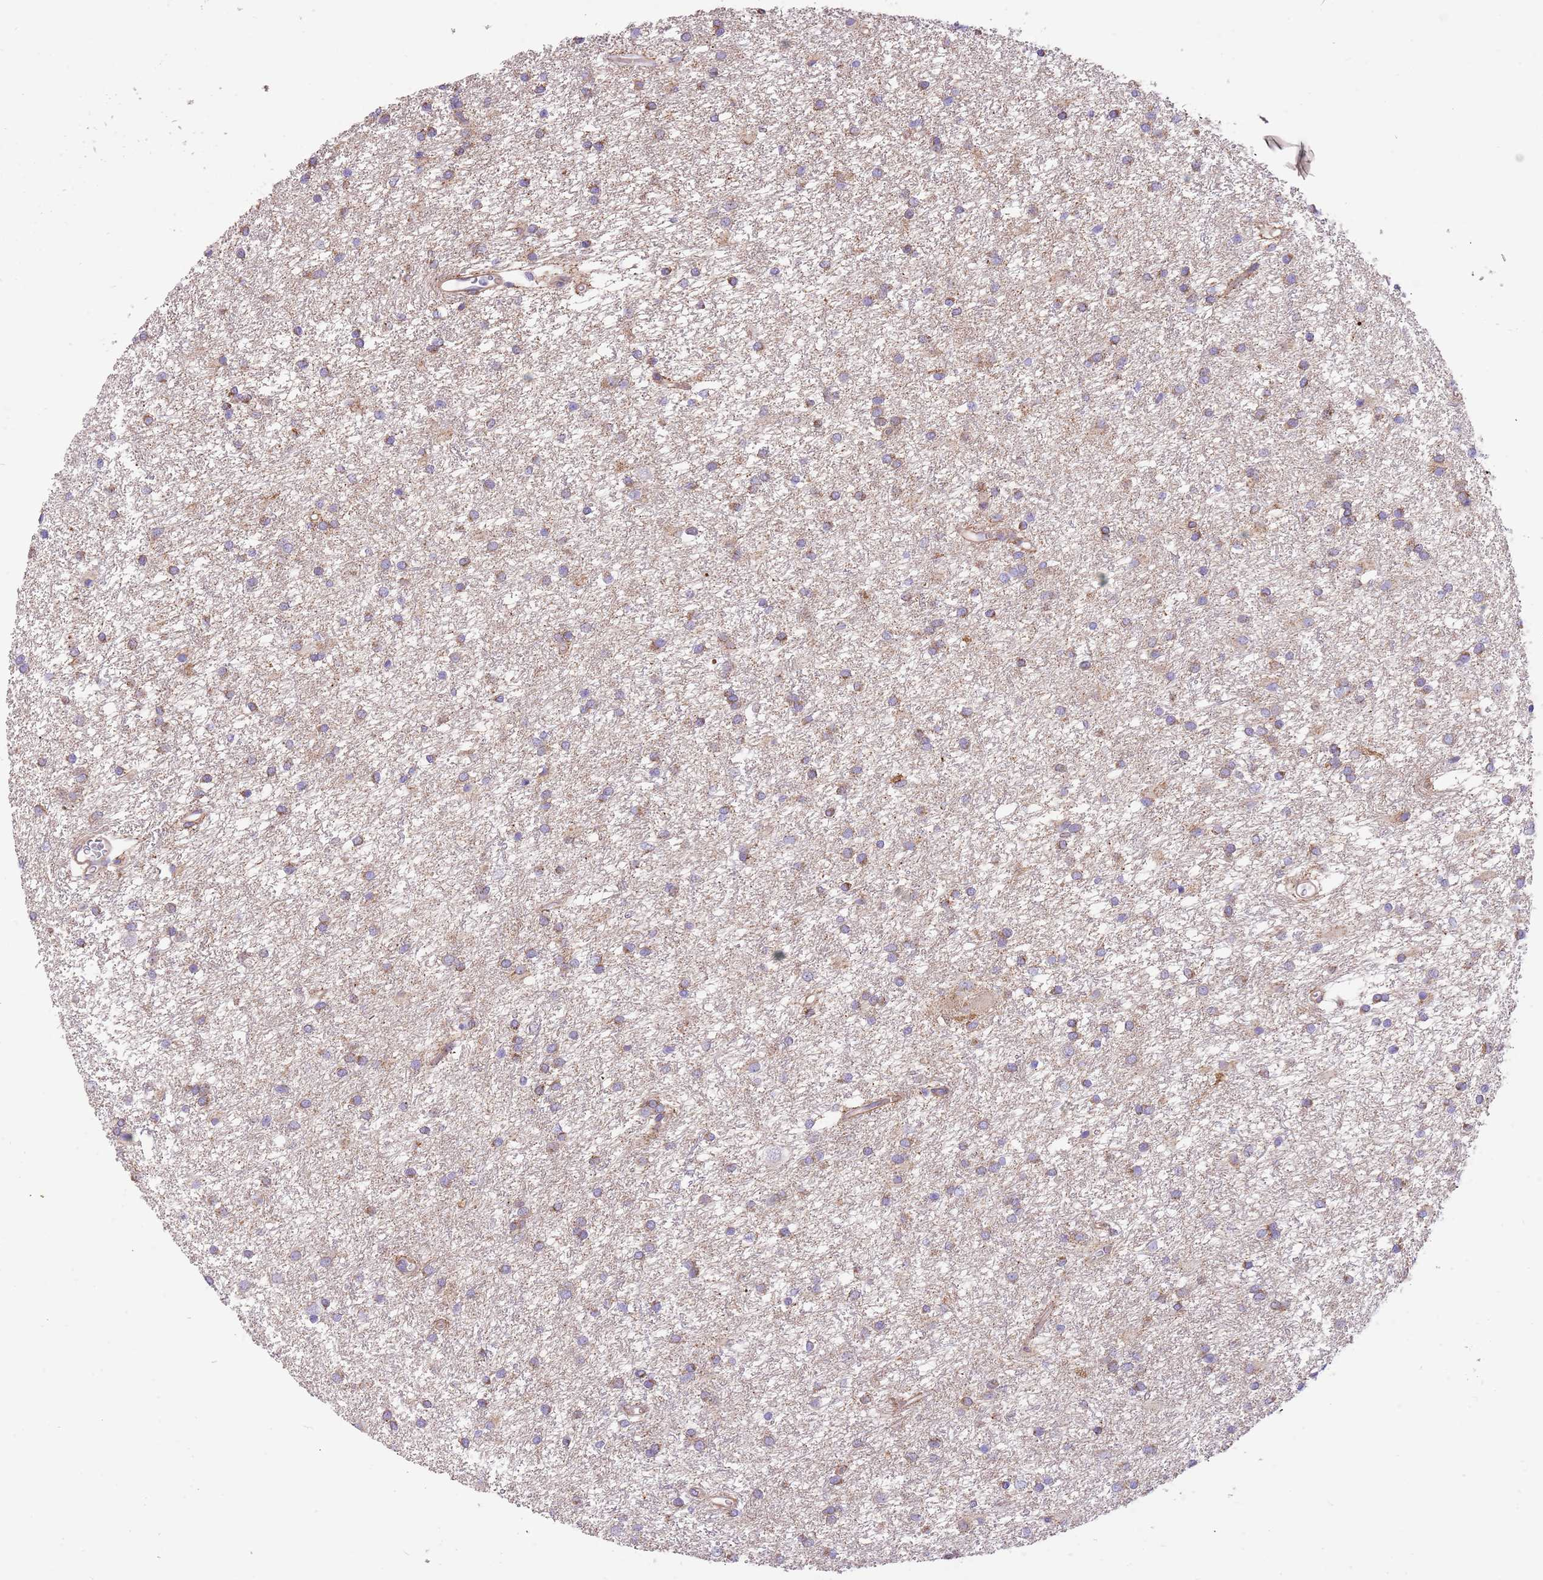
{"staining": {"intensity": "moderate", "quantity": "25%-75%", "location": "cytoplasmic/membranous"}, "tissue": "glioma", "cell_type": "Tumor cells", "image_type": "cancer", "snomed": [{"axis": "morphology", "description": "Glioma, malignant, High grade"}, {"axis": "topography", "description": "Brain"}], "caption": "Approximately 25%-75% of tumor cells in human glioma reveal moderate cytoplasmic/membranous protein staining as visualized by brown immunohistochemical staining.", "gene": "SERINC3", "patient": {"sex": "female", "age": 50}}